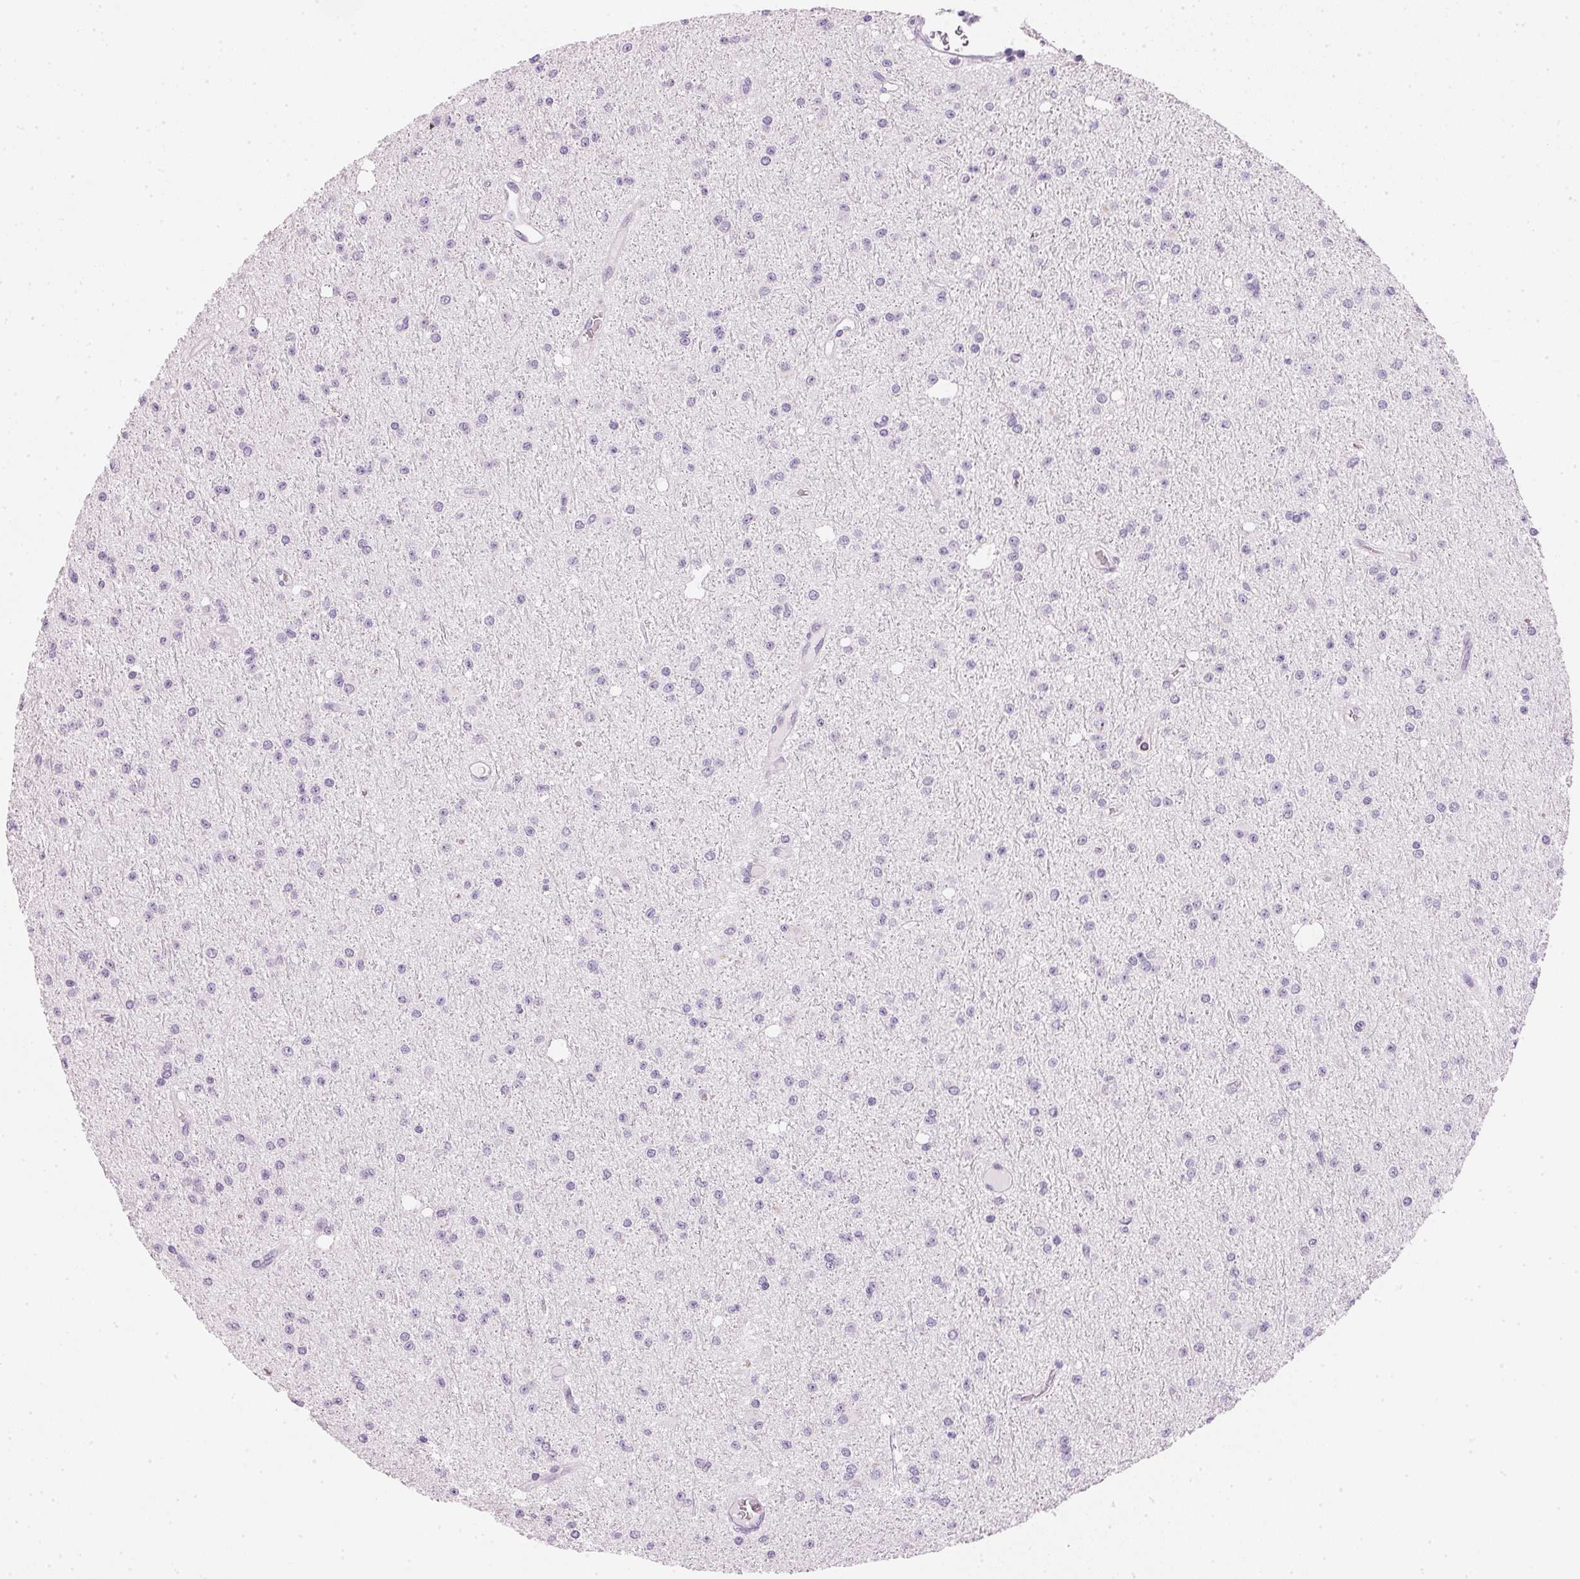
{"staining": {"intensity": "negative", "quantity": "none", "location": "none"}, "tissue": "glioma", "cell_type": "Tumor cells", "image_type": "cancer", "snomed": [{"axis": "morphology", "description": "Glioma, malignant, Low grade"}, {"axis": "topography", "description": "Brain"}], "caption": "Glioma was stained to show a protein in brown. There is no significant positivity in tumor cells. Nuclei are stained in blue.", "gene": "IGFBP1", "patient": {"sex": "male", "age": 27}}